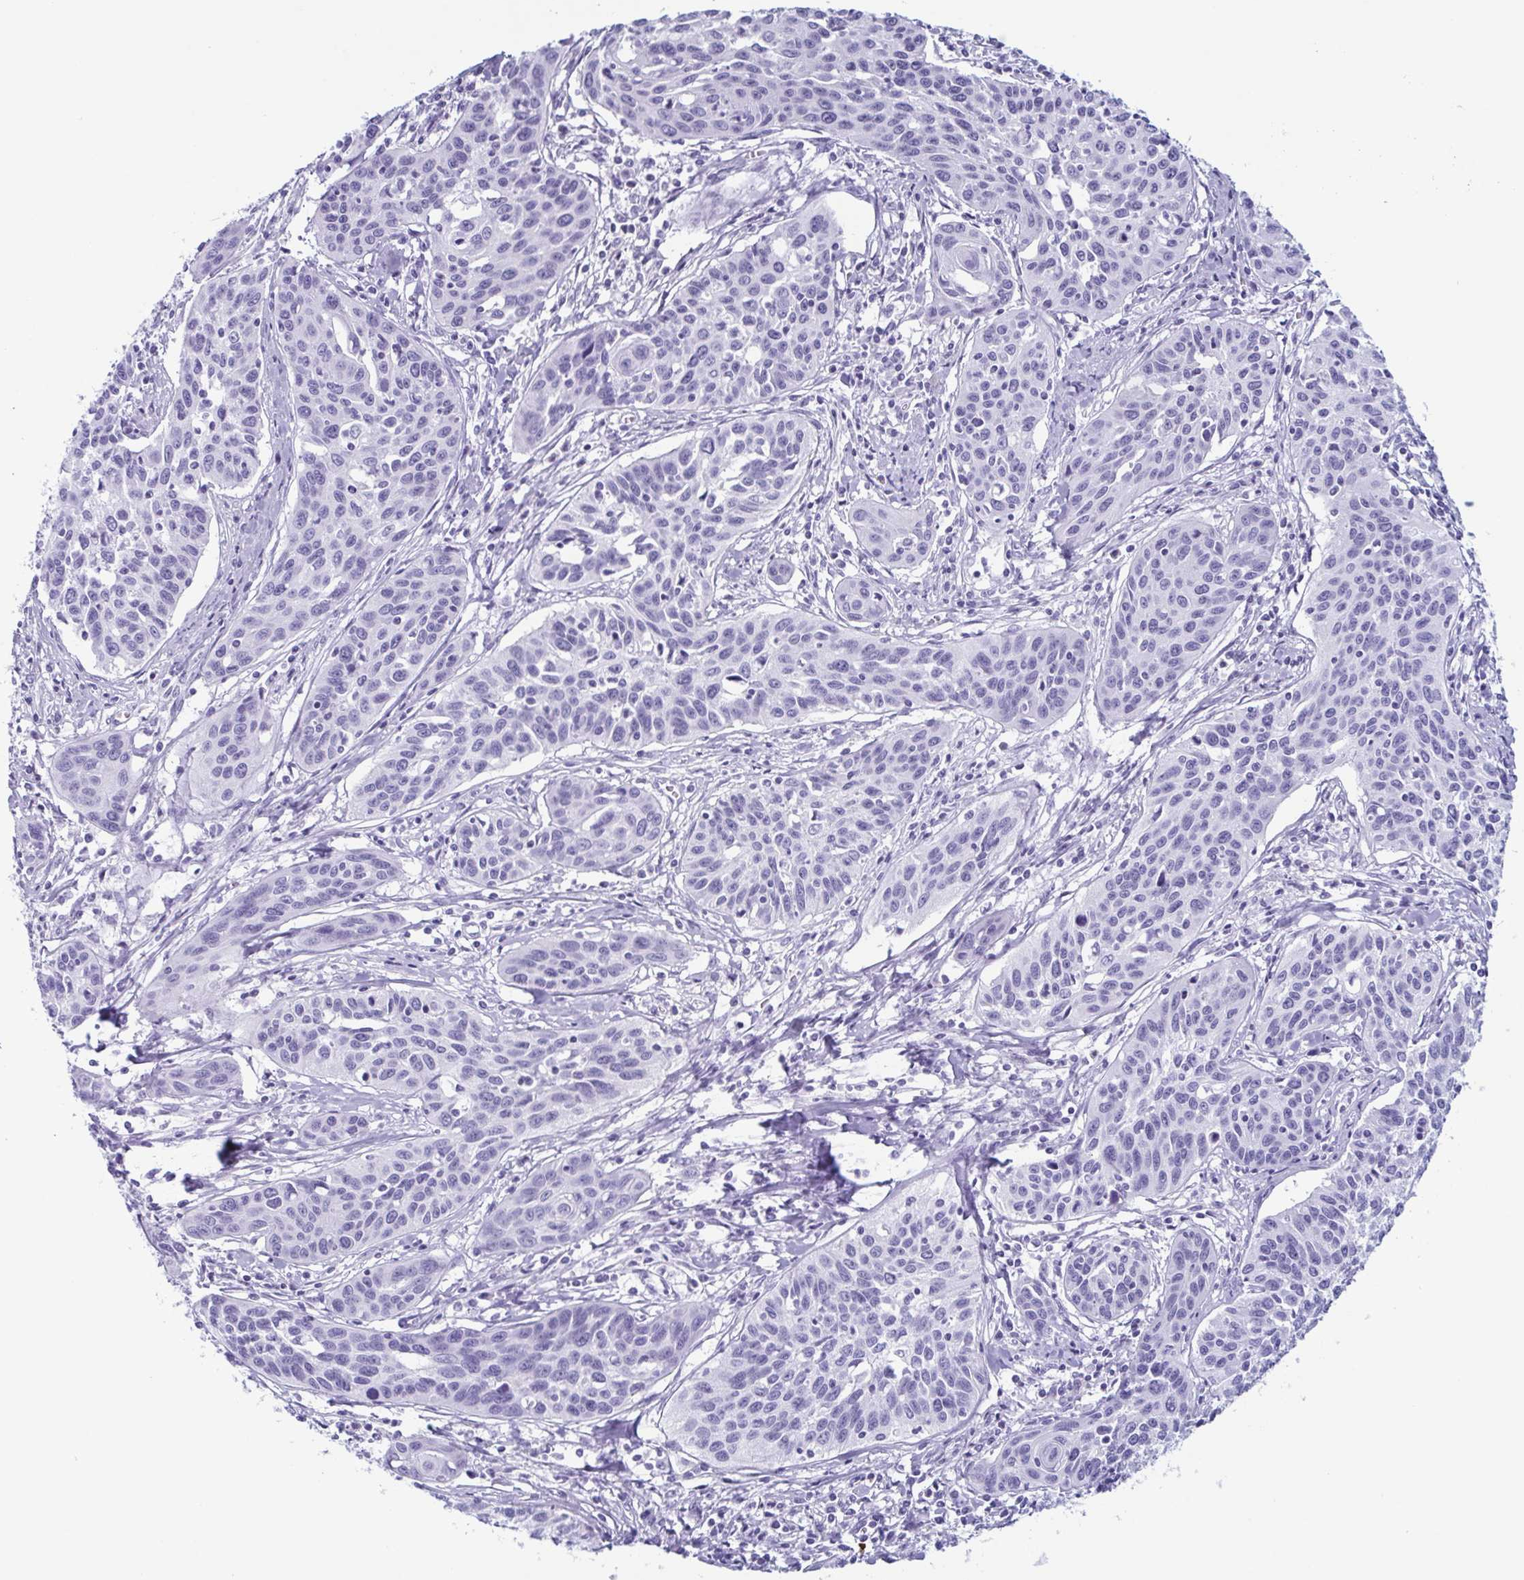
{"staining": {"intensity": "negative", "quantity": "none", "location": "none"}, "tissue": "cervical cancer", "cell_type": "Tumor cells", "image_type": "cancer", "snomed": [{"axis": "morphology", "description": "Squamous cell carcinoma, NOS"}, {"axis": "topography", "description": "Cervix"}], "caption": "This photomicrograph is of squamous cell carcinoma (cervical) stained with immunohistochemistry to label a protein in brown with the nuclei are counter-stained blue. There is no positivity in tumor cells. (Immunohistochemistry (ihc), brightfield microscopy, high magnification).", "gene": "ENKUR", "patient": {"sex": "female", "age": 31}}